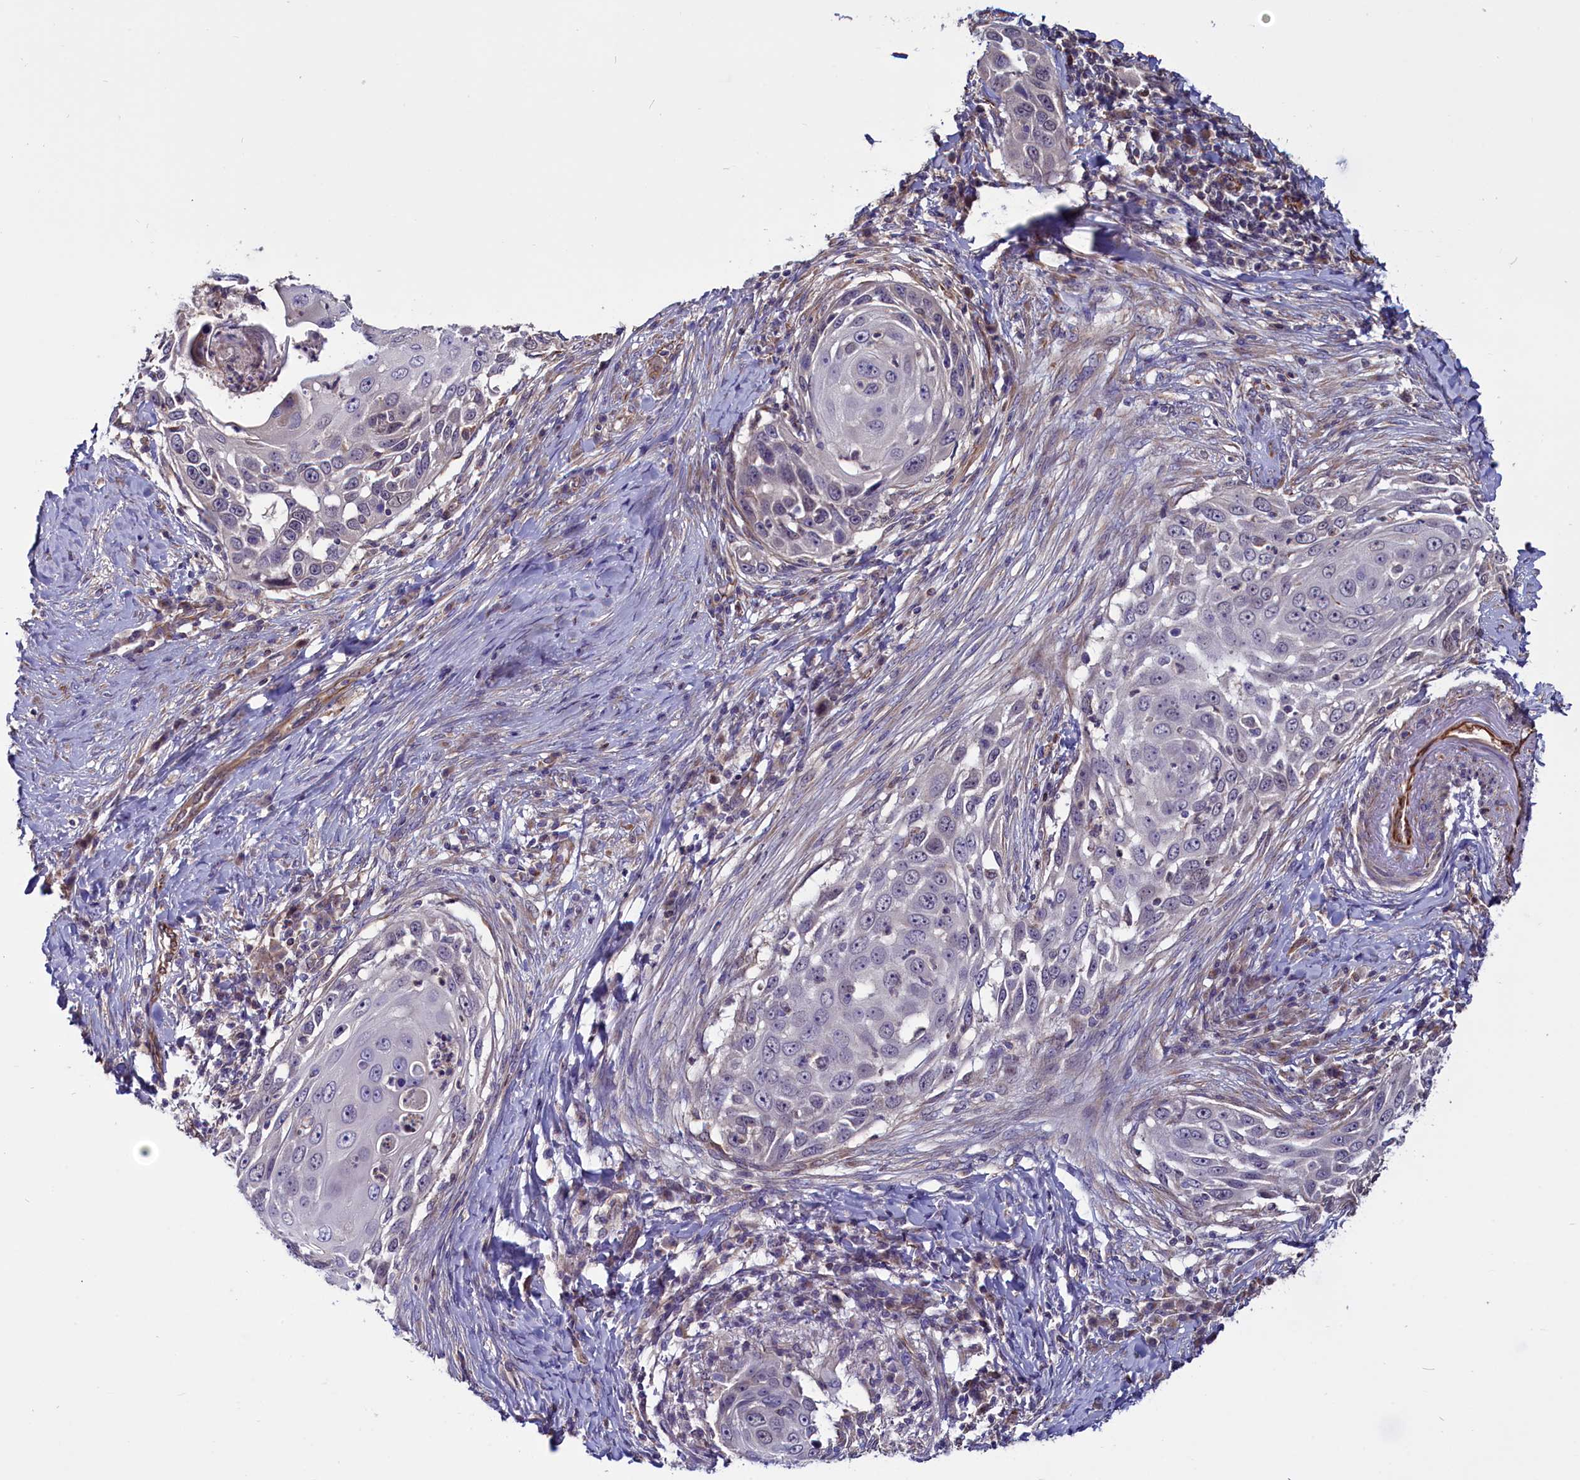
{"staining": {"intensity": "negative", "quantity": "none", "location": "none"}, "tissue": "skin cancer", "cell_type": "Tumor cells", "image_type": "cancer", "snomed": [{"axis": "morphology", "description": "Squamous cell carcinoma, NOS"}, {"axis": "topography", "description": "Skin"}], "caption": "Squamous cell carcinoma (skin) stained for a protein using IHC shows no expression tumor cells.", "gene": "PDILT", "patient": {"sex": "female", "age": 44}}